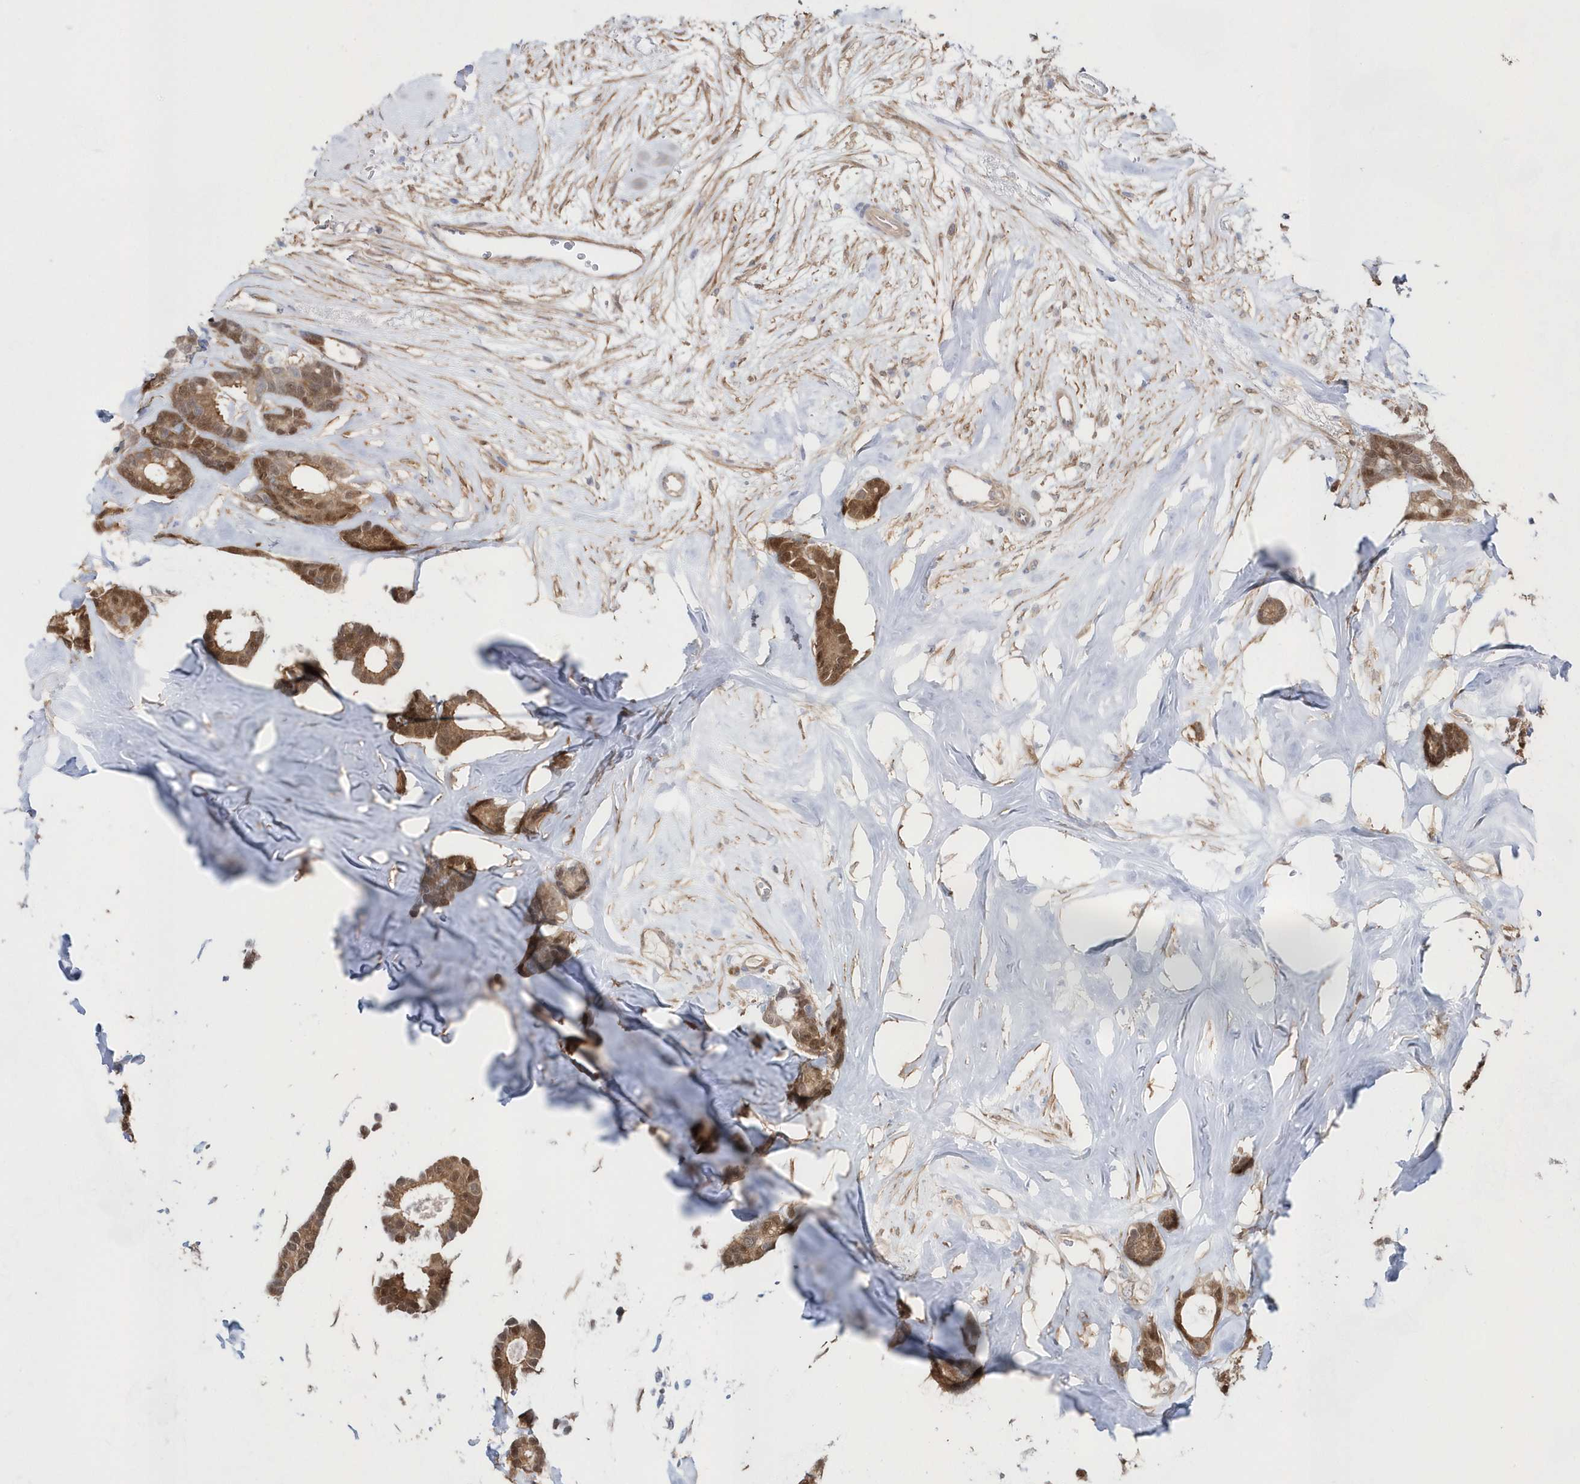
{"staining": {"intensity": "moderate", "quantity": ">75%", "location": "cytoplasmic/membranous,nuclear"}, "tissue": "breast cancer", "cell_type": "Tumor cells", "image_type": "cancer", "snomed": [{"axis": "morphology", "description": "Duct carcinoma"}, {"axis": "topography", "description": "Breast"}], "caption": "An IHC histopathology image of tumor tissue is shown. Protein staining in brown highlights moderate cytoplasmic/membranous and nuclear positivity in breast cancer within tumor cells.", "gene": "BDH2", "patient": {"sex": "female", "age": 87}}